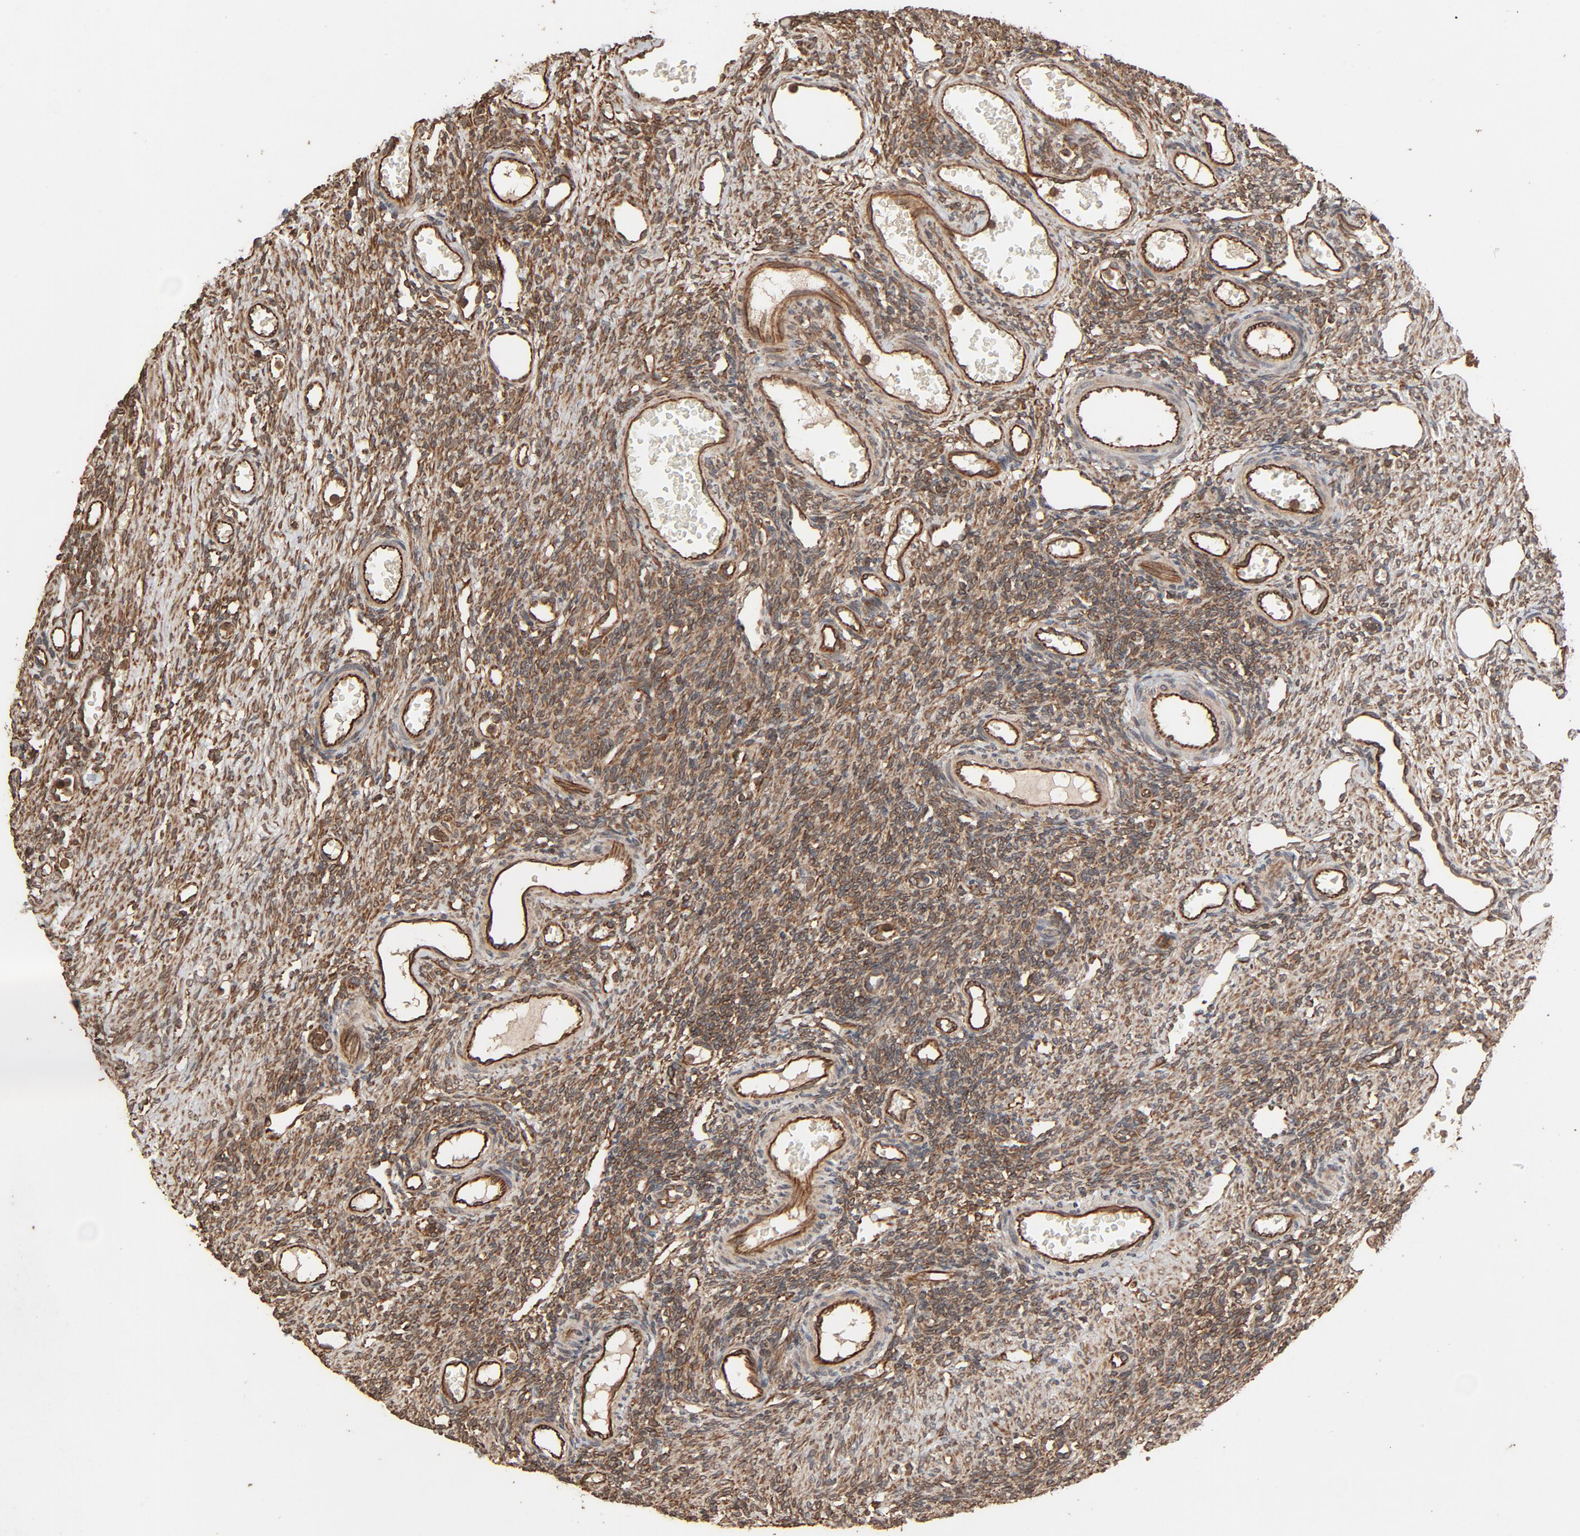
{"staining": {"intensity": "moderate", "quantity": "25%-75%", "location": "cytoplasmic/membranous"}, "tissue": "ovary", "cell_type": "Ovarian stroma cells", "image_type": "normal", "snomed": [{"axis": "morphology", "description": "Normal tissue, NOS"}, {"axis": "topography", "description": "Ovary"}], "caption": "Immunohistochemistry (DAB (3,3'-diaminobenzidine)) staining of unremarkable human ovary shows moderate cytoplasmic/membranous protein positivity in approximately 25%-75% of ovarian stroma cells.", "gene": "RPS6KA6", "patient": {"sex": "female", "age": 33}}